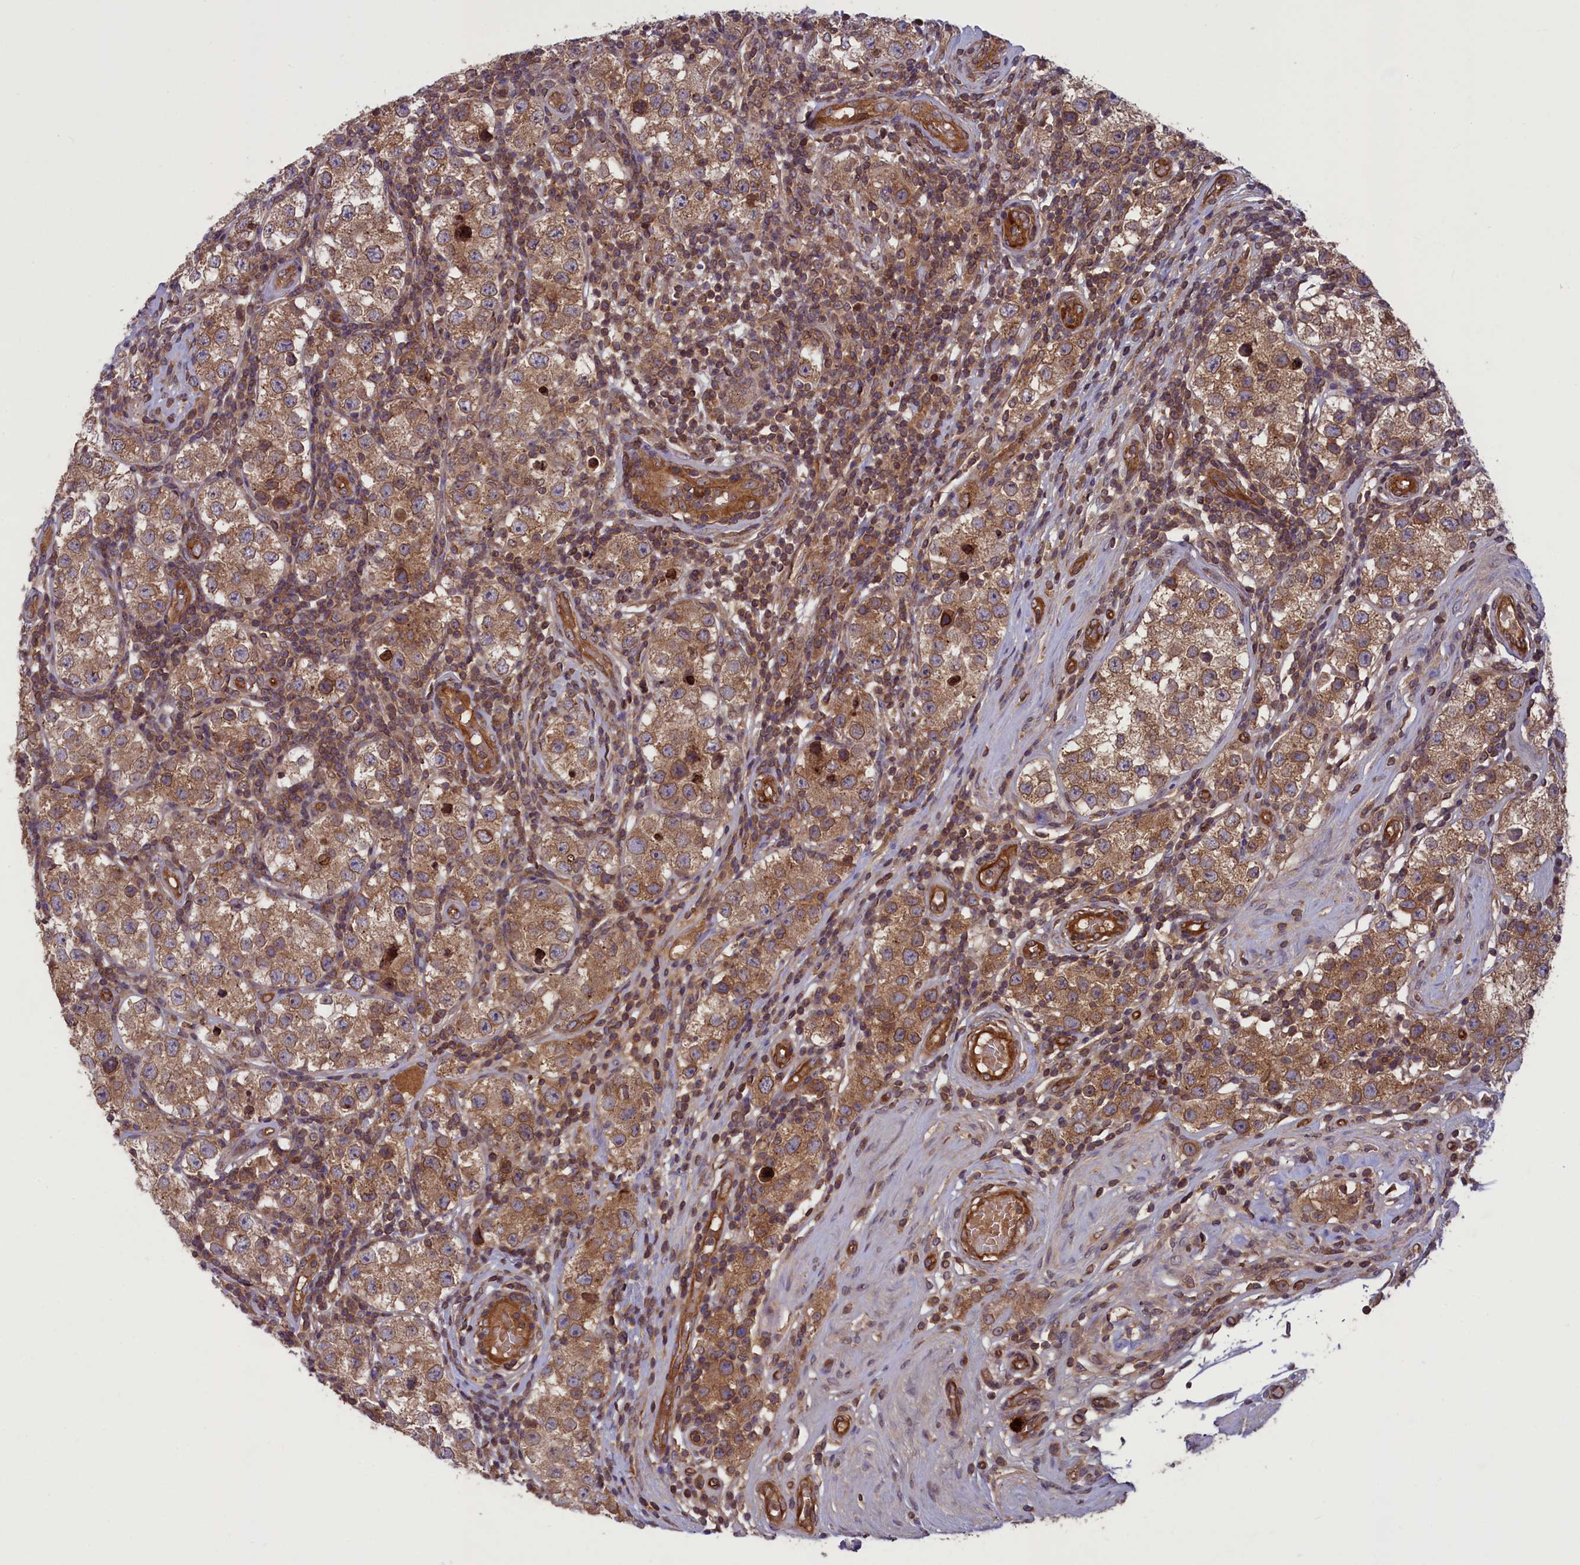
{"staining": {"intensity": "moderate", "quantity": ">75%", "location": "cytoplasmic/membranous"}, "tissue": "testis cancer", "cell_type": "Tumor cells", "image_type": "cancer", "snomed": [{"axis": "morphology", "description": "Seminoma, NOS"}, {"axis": "topography", "description": "Testis"}], "caption": "Testis cancer stained with IHC reveals moderate cytoplasmic/membranous staining in about >75% of tumor cells. Using DAB (3,3'-diaminobenzidine) (brown) and hematoxylin (blue) stains, captured at high magnification using brightfield microscopy.", "gene": "CCDC125", "patient": {"sex": "male", "age": 34}}